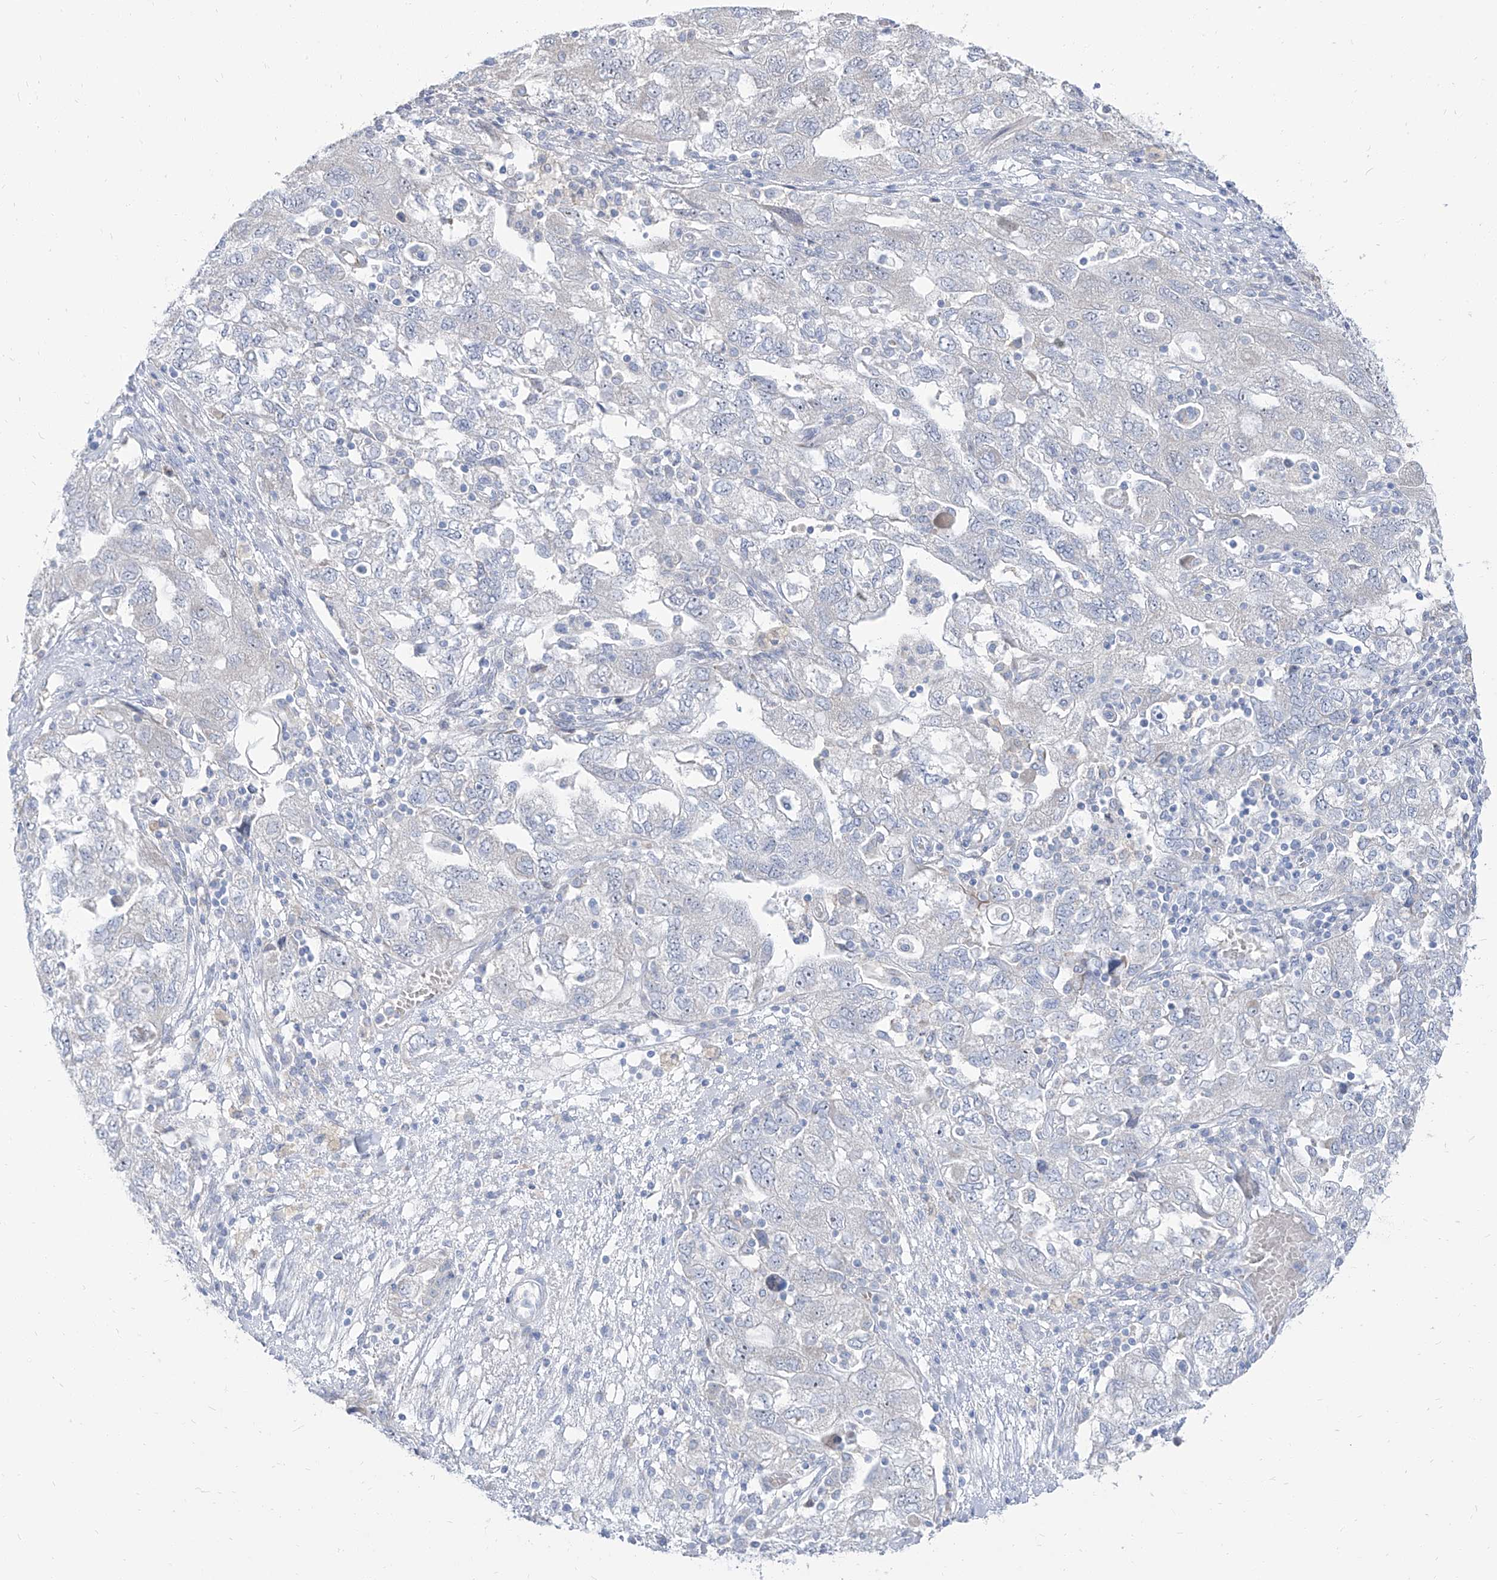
{"staining": {"intensity": "negative", "quantity": "none", "location": "none"}, "tissue": "ovarian cancer", "cell_type": "Tumor cells", "image_type": "cancer", "snomed": [{"axis": "morphology", "description": "Carcinoma, NOS"}, {"axis": "morphology", "description": "Cystadenocarcinoma, serous, NOS"}, {"axis": "topography", "description": "Ovary"}], "caption": "Immunohistochemistry of human ovarian carcinoma shows no expression in tumor cells. The staining was performed using DAB to visualize the protein expression in brown, while the nuclei were stained in blue with hematoxylin (Magnification: 20x).", "gene": "TXLNB", "patient": {"sex": "female", "age": 69}}